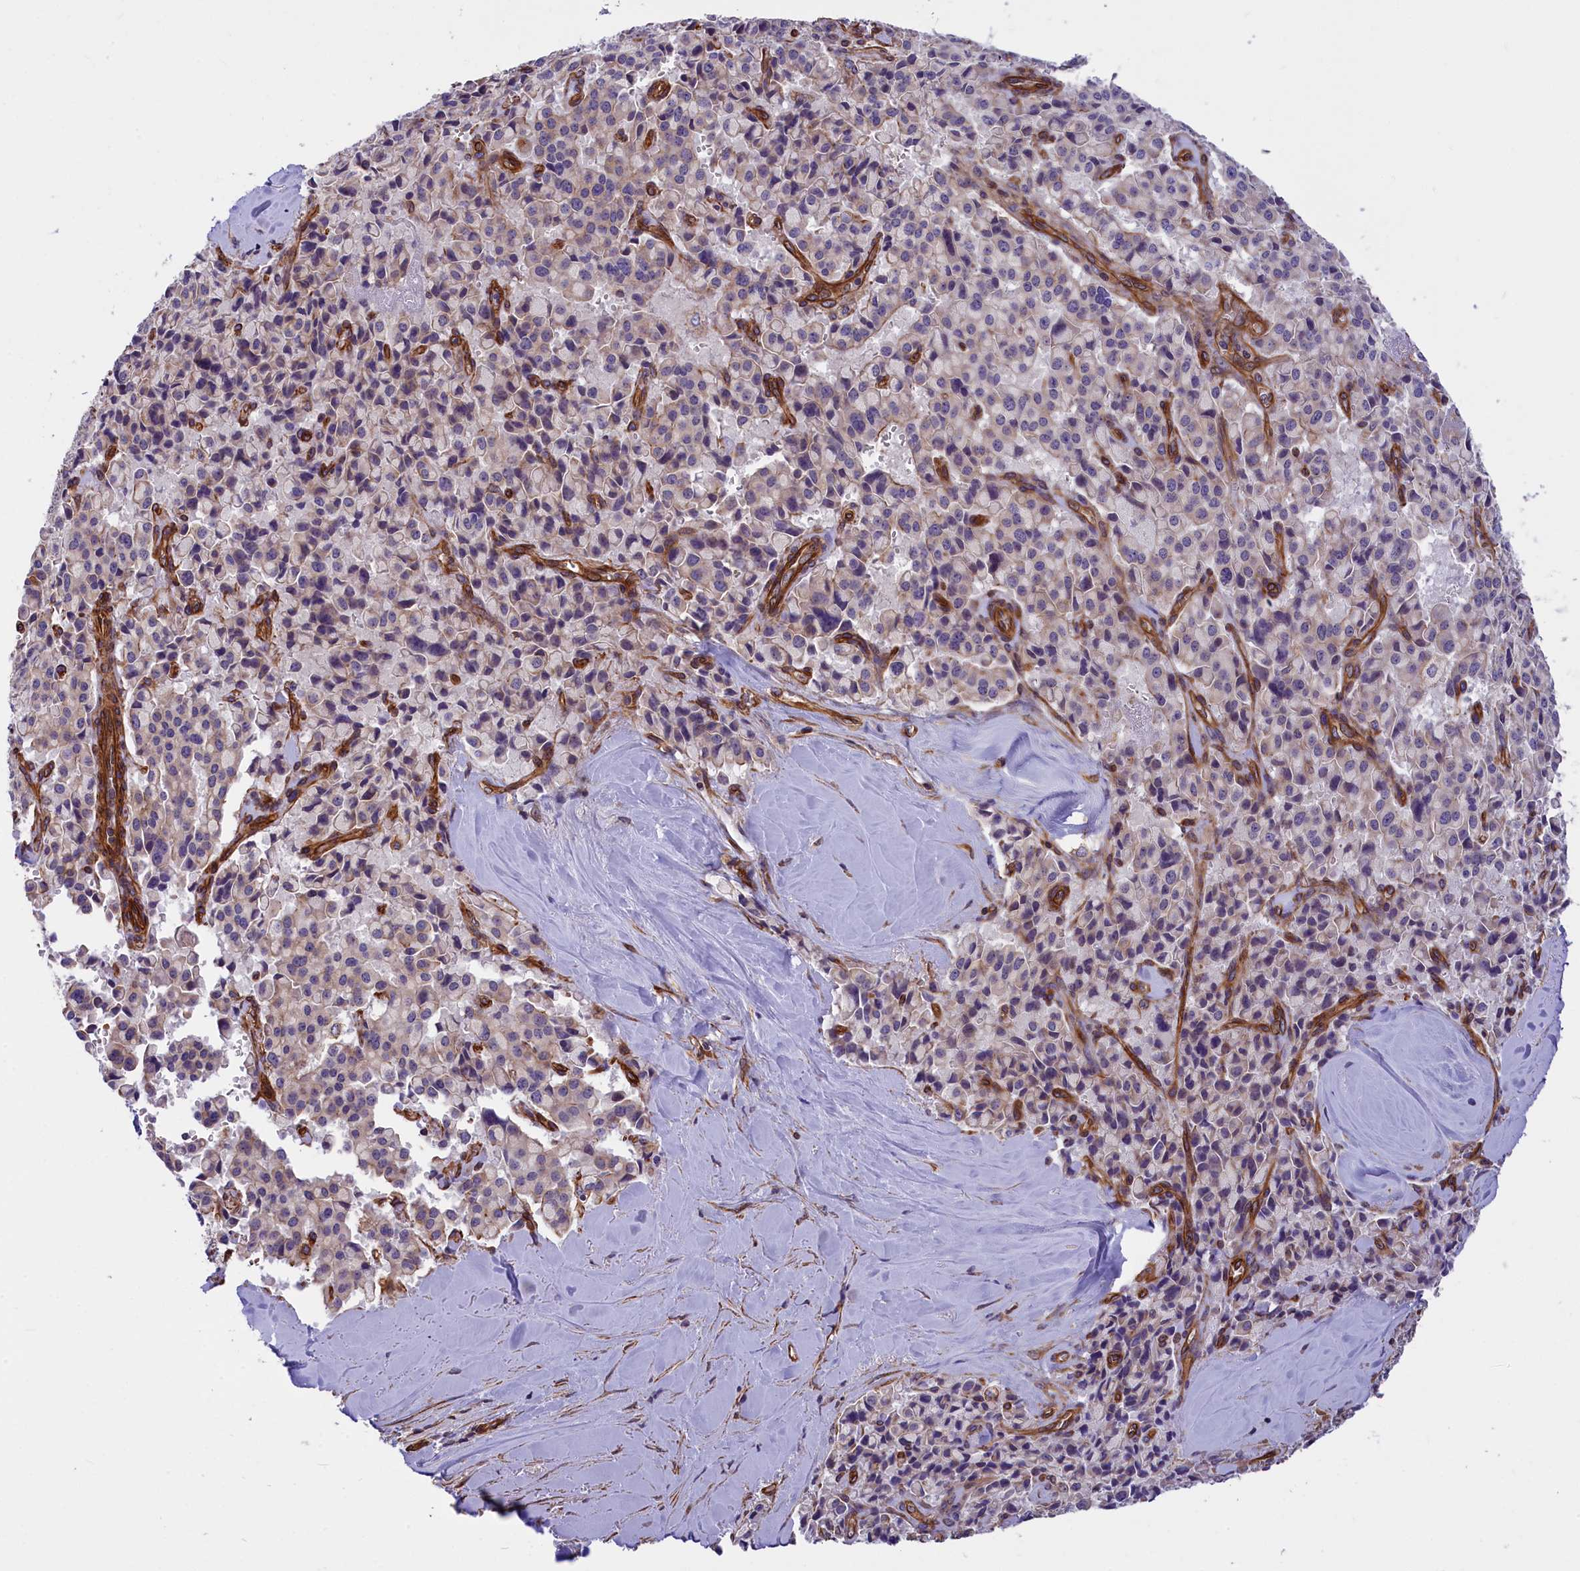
{"staining": {"intensity": "negative", "quantity": "none", "location": "none"}, "tissue": "pancreatic cancer", "cell_type": "Tumor cells", "image_type": "cancer", "snomed": [{"axis": "morphology", "description": "Adenocarcinoma, NOS"}, {"axis": "topography", "description": "Pancreas"}], "caption": "Immunohistochemical staining of human pancreatic cancer (adenocarcinoma) displays no significant positivity in tumor cells.", "gene": "MED20", "patient": {"sex": "male", "age": 65}}